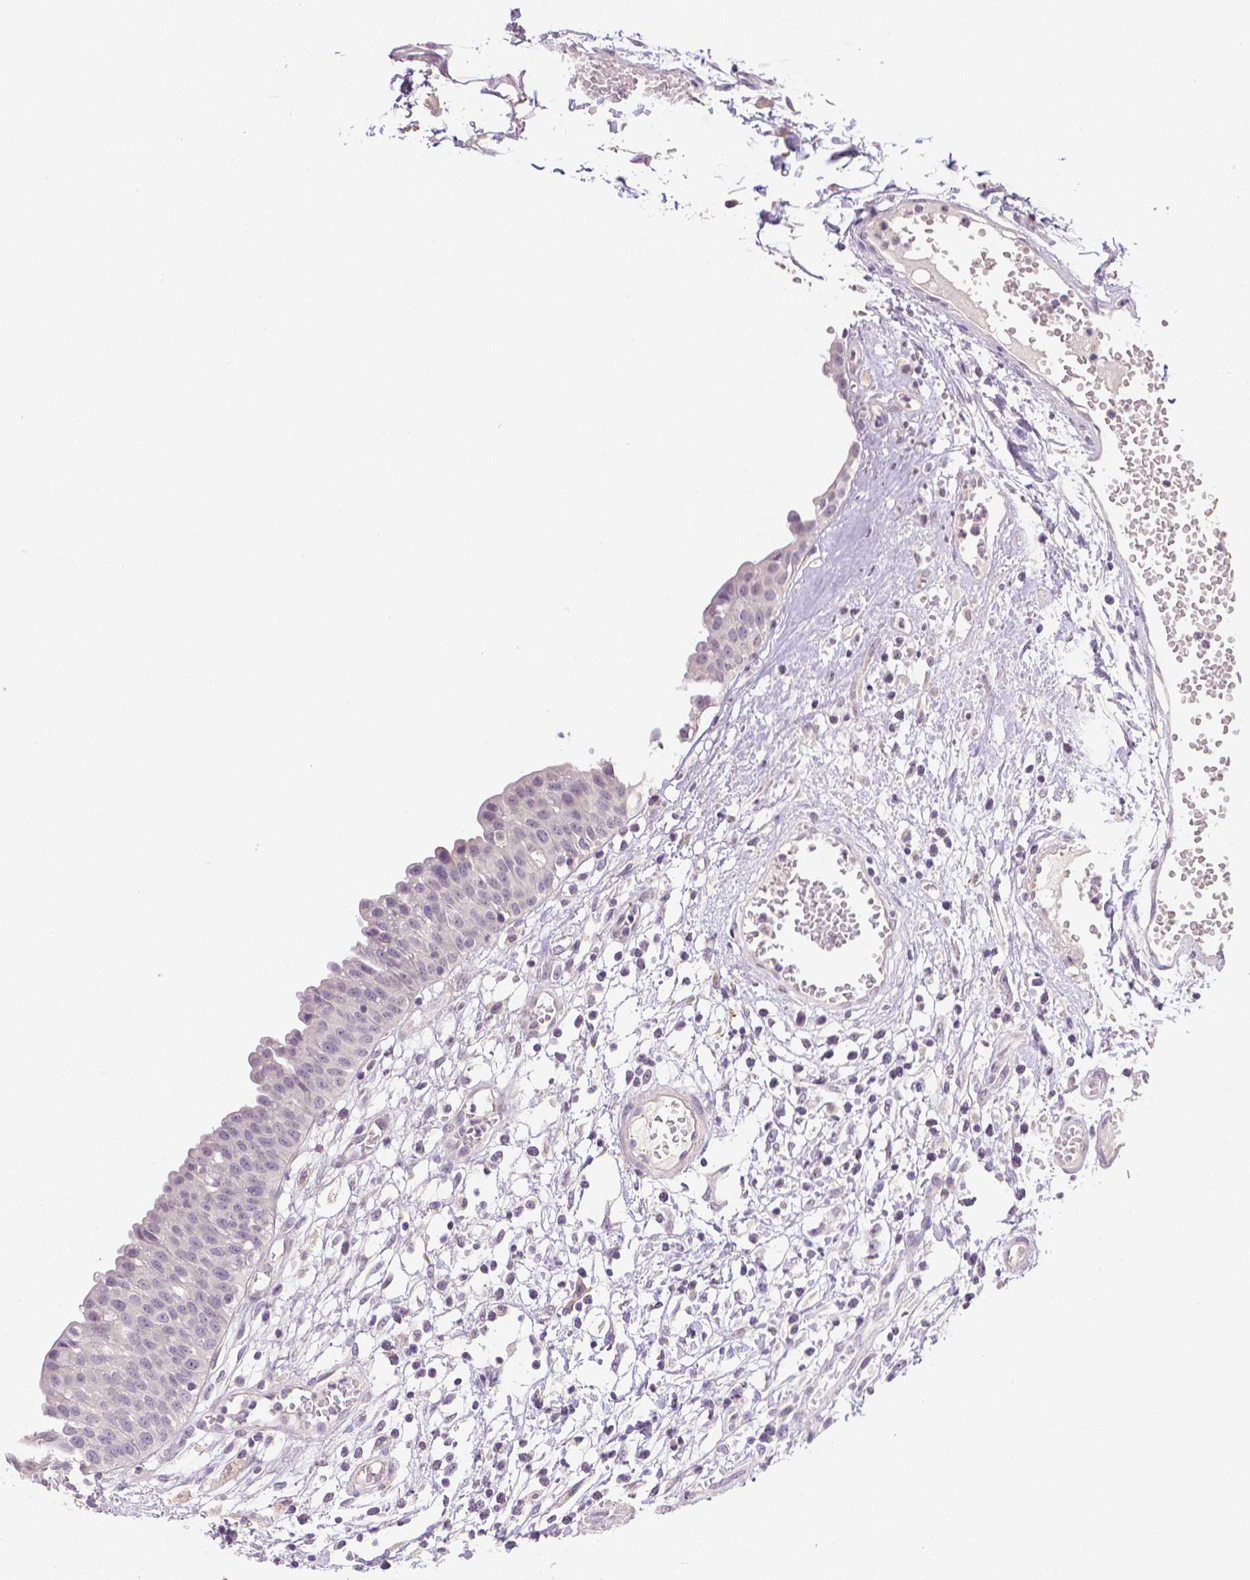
{"staining": {"intensity": "negative", "quantity": "none", "location": "none"}, "tissue": "urinary bladder", "cell_type": "Urothelial cells", "image_type": "normal", "snomed": [{"axis": "morphology", "description": "Normal tissue, NOS"}, {"axis": "topography", "description": "Urinary bladder"}], "caption": "A photomicrograph of urinary bladder stained for a protein shows no brown staining in urothelial cells.", "gene": "TGM1", "patient": {"sex": "male", "age": 64}}